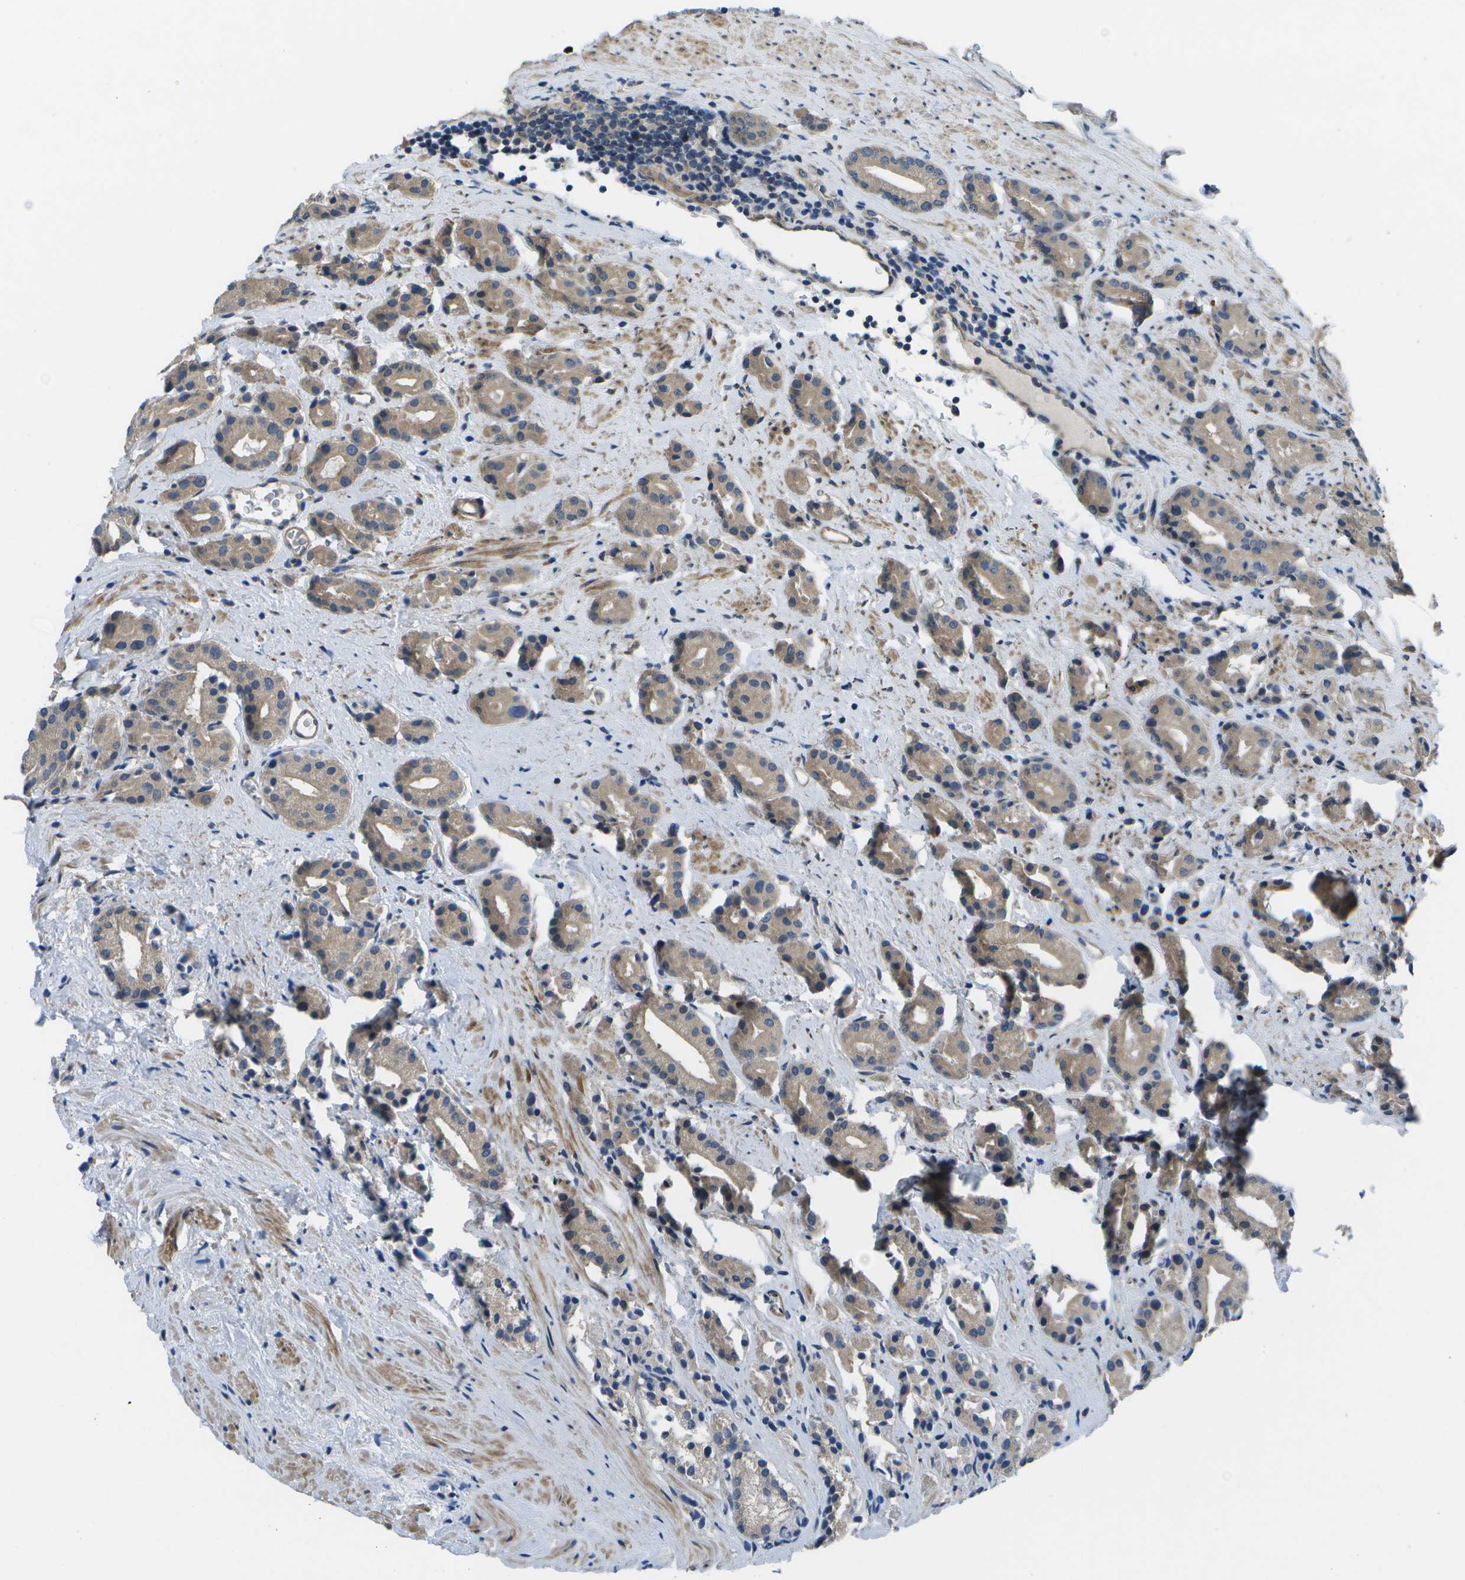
{"staining": {"intensity": "weak", "quantity": ">75%", "location": "cytoplasmic/membranous"}, "tissue": "prostate cancer", "cell_type": "Tumor cells", "image_type": "cancer", "snomed": [{"axis": "morphology", "description": "Normal tissue, NOS"}, {"axis": "morphology", "description": "Adenocarcinoma, High grade"}, {"axis": "topography", "description": "Prostate"}, {"axis": "topography", "description": "Seminal veicle"}], "caption": "High-grade adenocarcinoma (prostate) stained for a protein demonstrates weak cytoplasmic/membranous positivity in tumor cells.", "gene": "P3H1", "patient": {"sex": "male", "age": 55}}